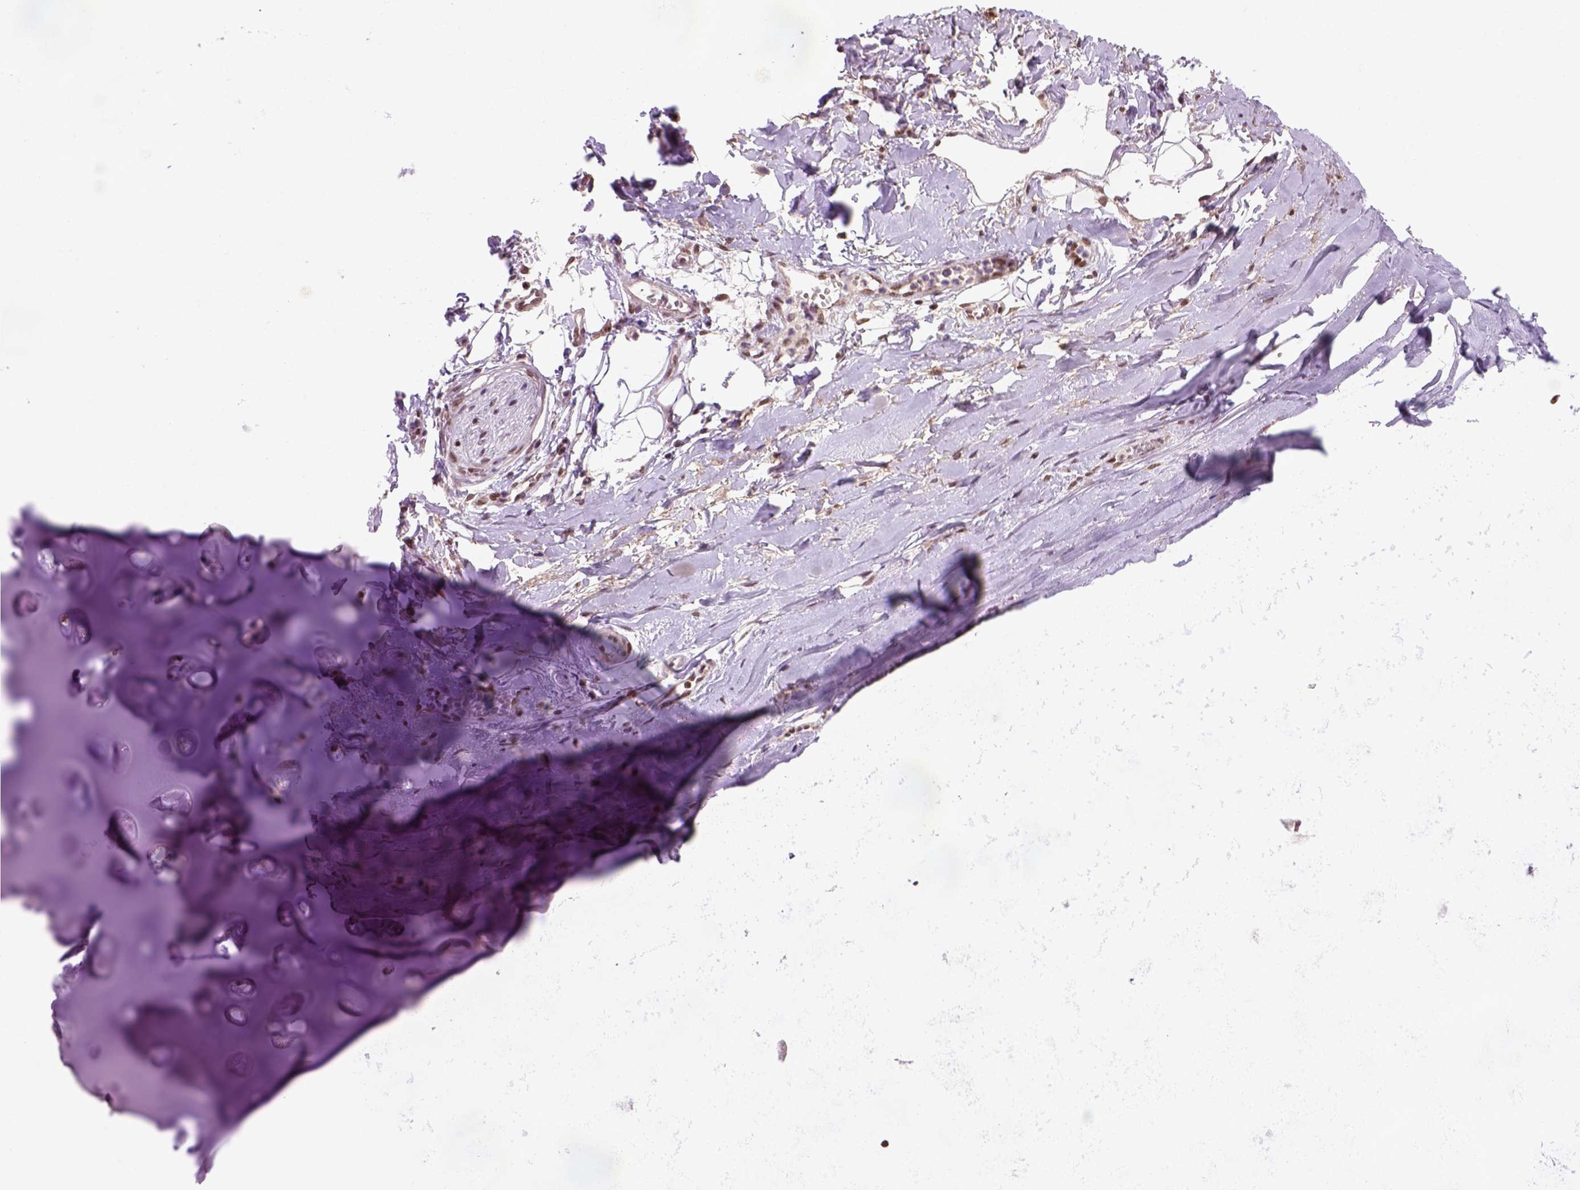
{"staining": {"intensity": "strong", "quantity": ">75%", "location": "nuclear"}, "tissue": "adipose tissue", "cell_type": "Adipocytes", "image_type": "normal", "snomed": [{"axis": "morphology", "description": "Normal tissue, NOS"}, {"axis": "topography", "description": "Cartilage tissue"}, {"axis": "topography", "description": "Nasopharynx"}, {"axis": "topography", "description": "Thyroid gland"}], "caption": "Immunohistochemical staining of benign adipose tissue demonstrates strong nuclear protein staining in about >75% of adipocytes. The staining was performed using DAB to visualize the protein expression in brown, while the nuclei were stained in blue with hematoxylin (Magnification: 20x).", "gene": "MGMT", "patient": {"sex": "male", "age": 63}}